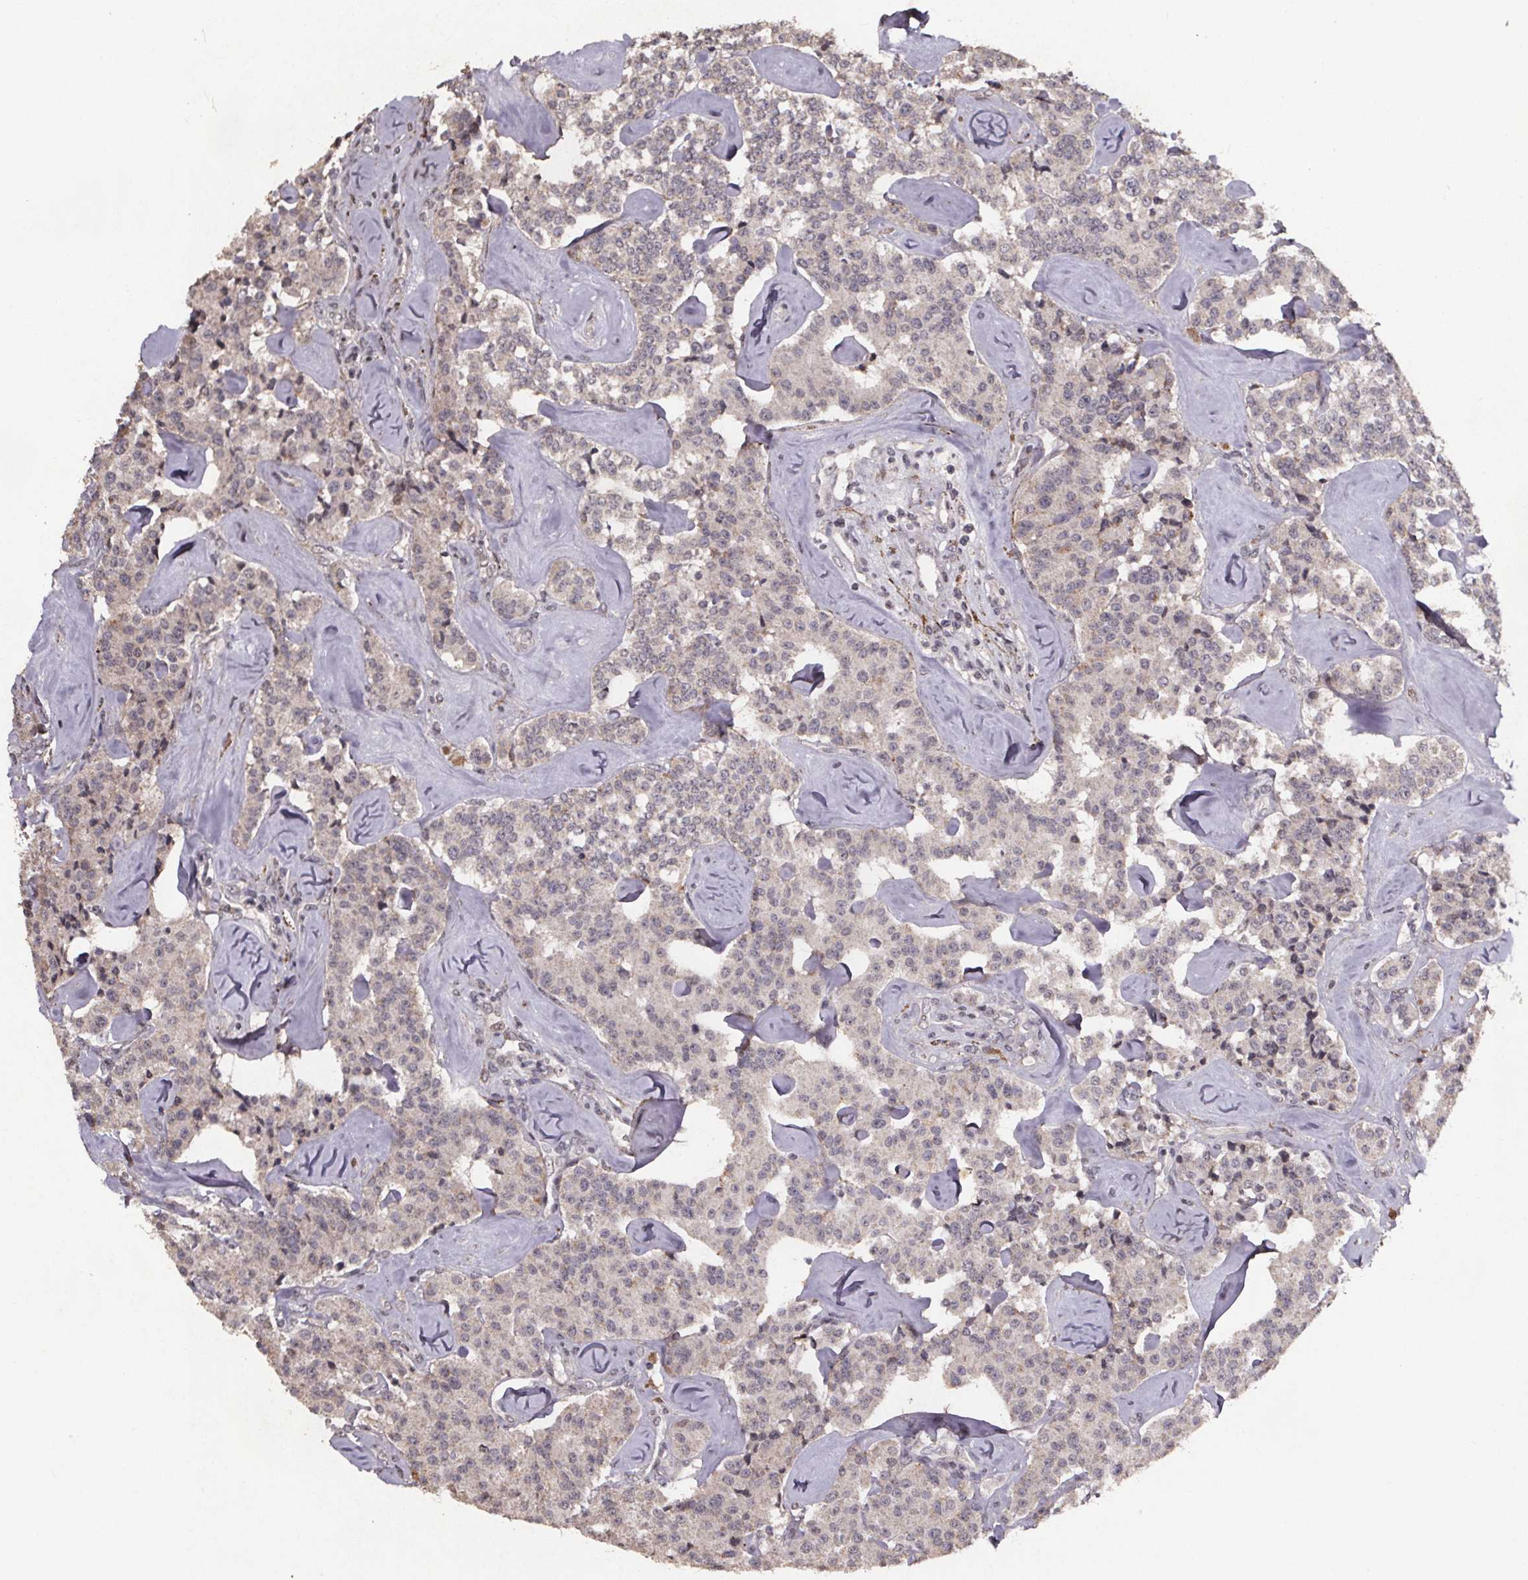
{"staining": {"intensity": "negative", "quantity": "none", "location": "none"}, "tissue": "carcinoid", "cell_type": "Tumor cells", "image_type": "cancer", "snomed": [{"axis": "morphology", "description": "Carcinoid, malignant, NOS"}, {"axis": "topography", "description": "Pancreas"}], "caption": "The immunohistochemistry image has no significant positivity in tumor cells of carcinoid tissue.", "gene": "GPX3", "patient": {"sex": "male", "age": 41}}